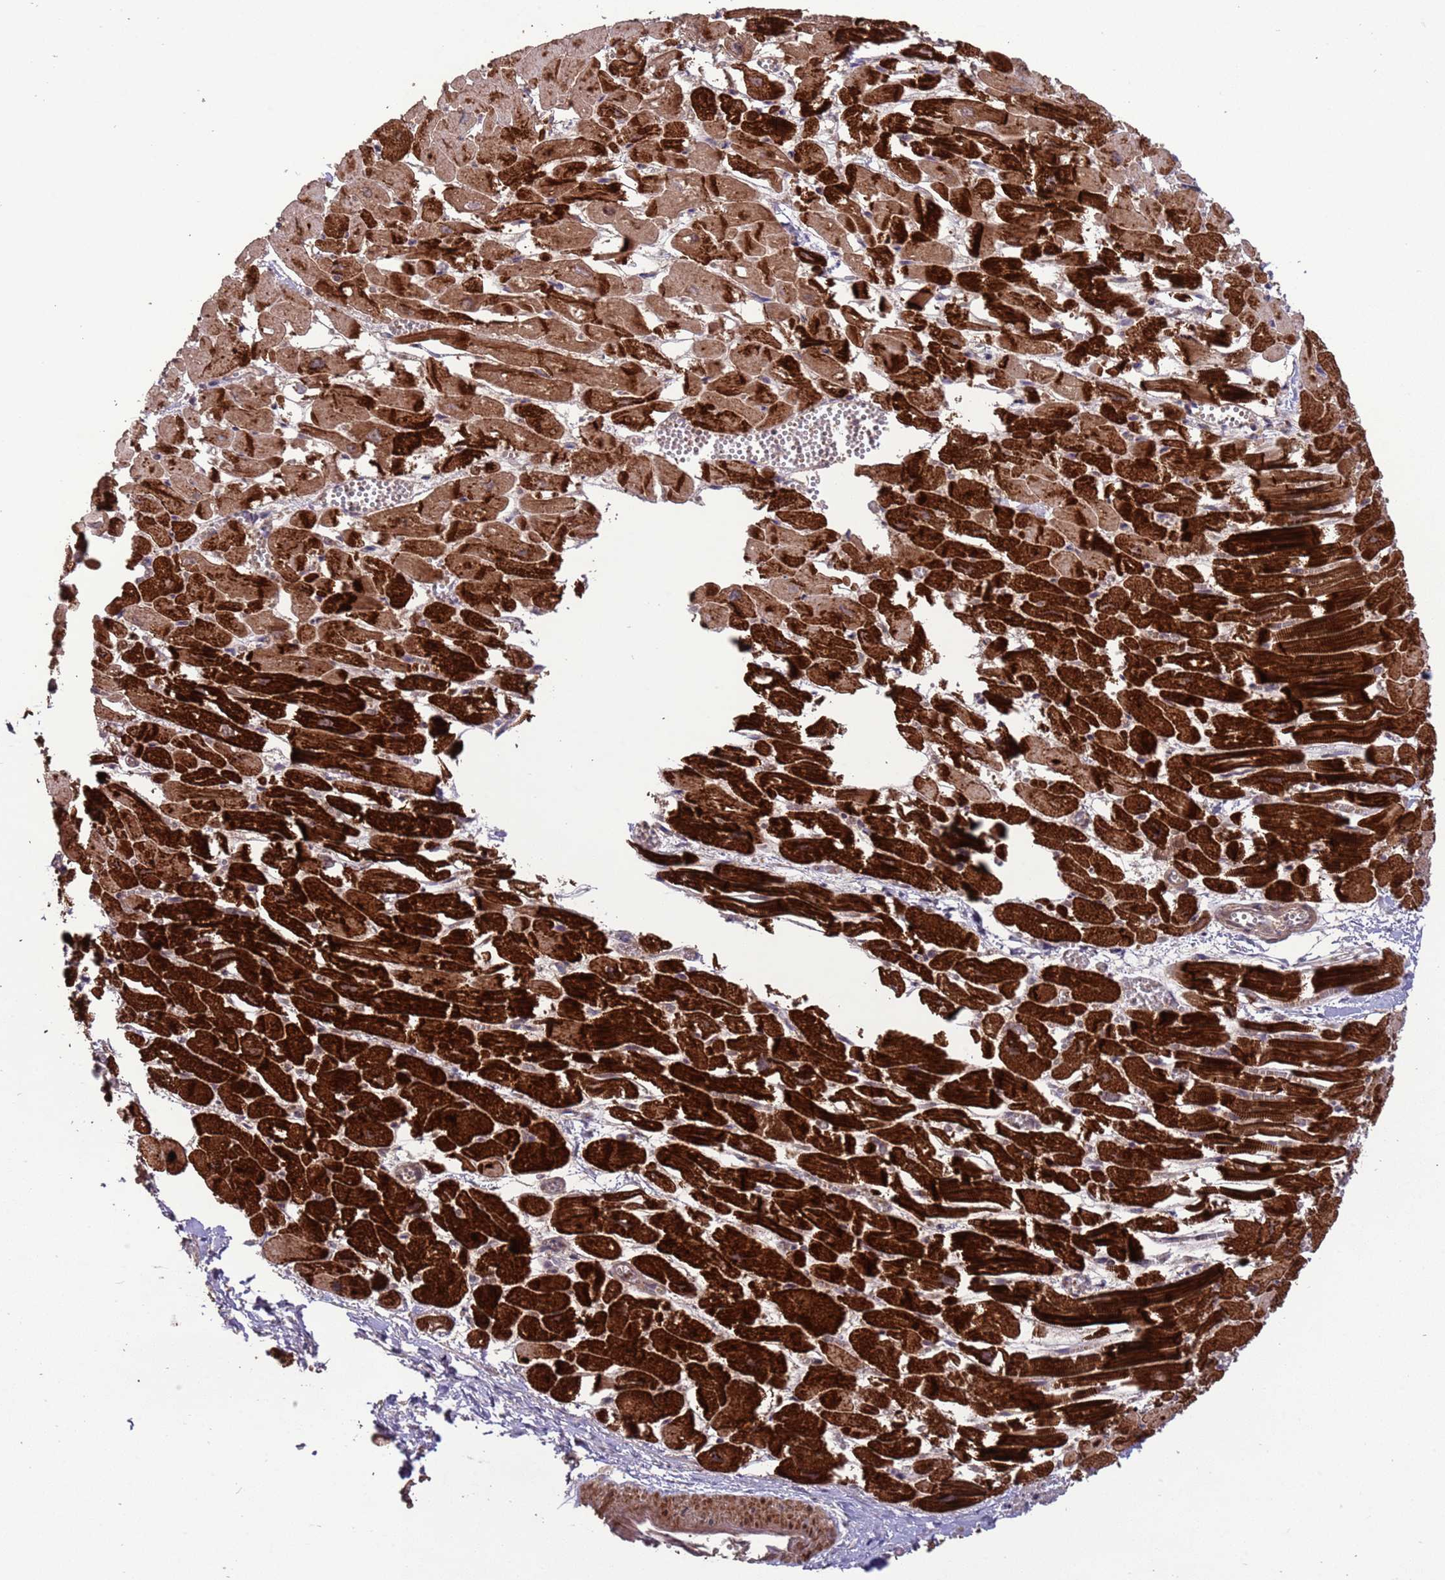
{"staining": {"intensity": "strong", "quantity": ">75%", "location": "cytoplasmic/membranous"}, "tissue": "heart muscle", "cell_type": "Cardiomyocytes", "image_type": "normal", "snomed": [{"axis": "morphology", "description": "Normal tissue, NOS"}, {"axis": "topography", "description": "Heart"}], "caption": "Protein expression analysis of normal human heart muscle reveals strong cytoplasmic/membranous staining in about >75% of cardiomyocytes. Nuclei are stained in blue.", "gene": "SLC9B2", "patient": {"sex": "male", "age": 54}}